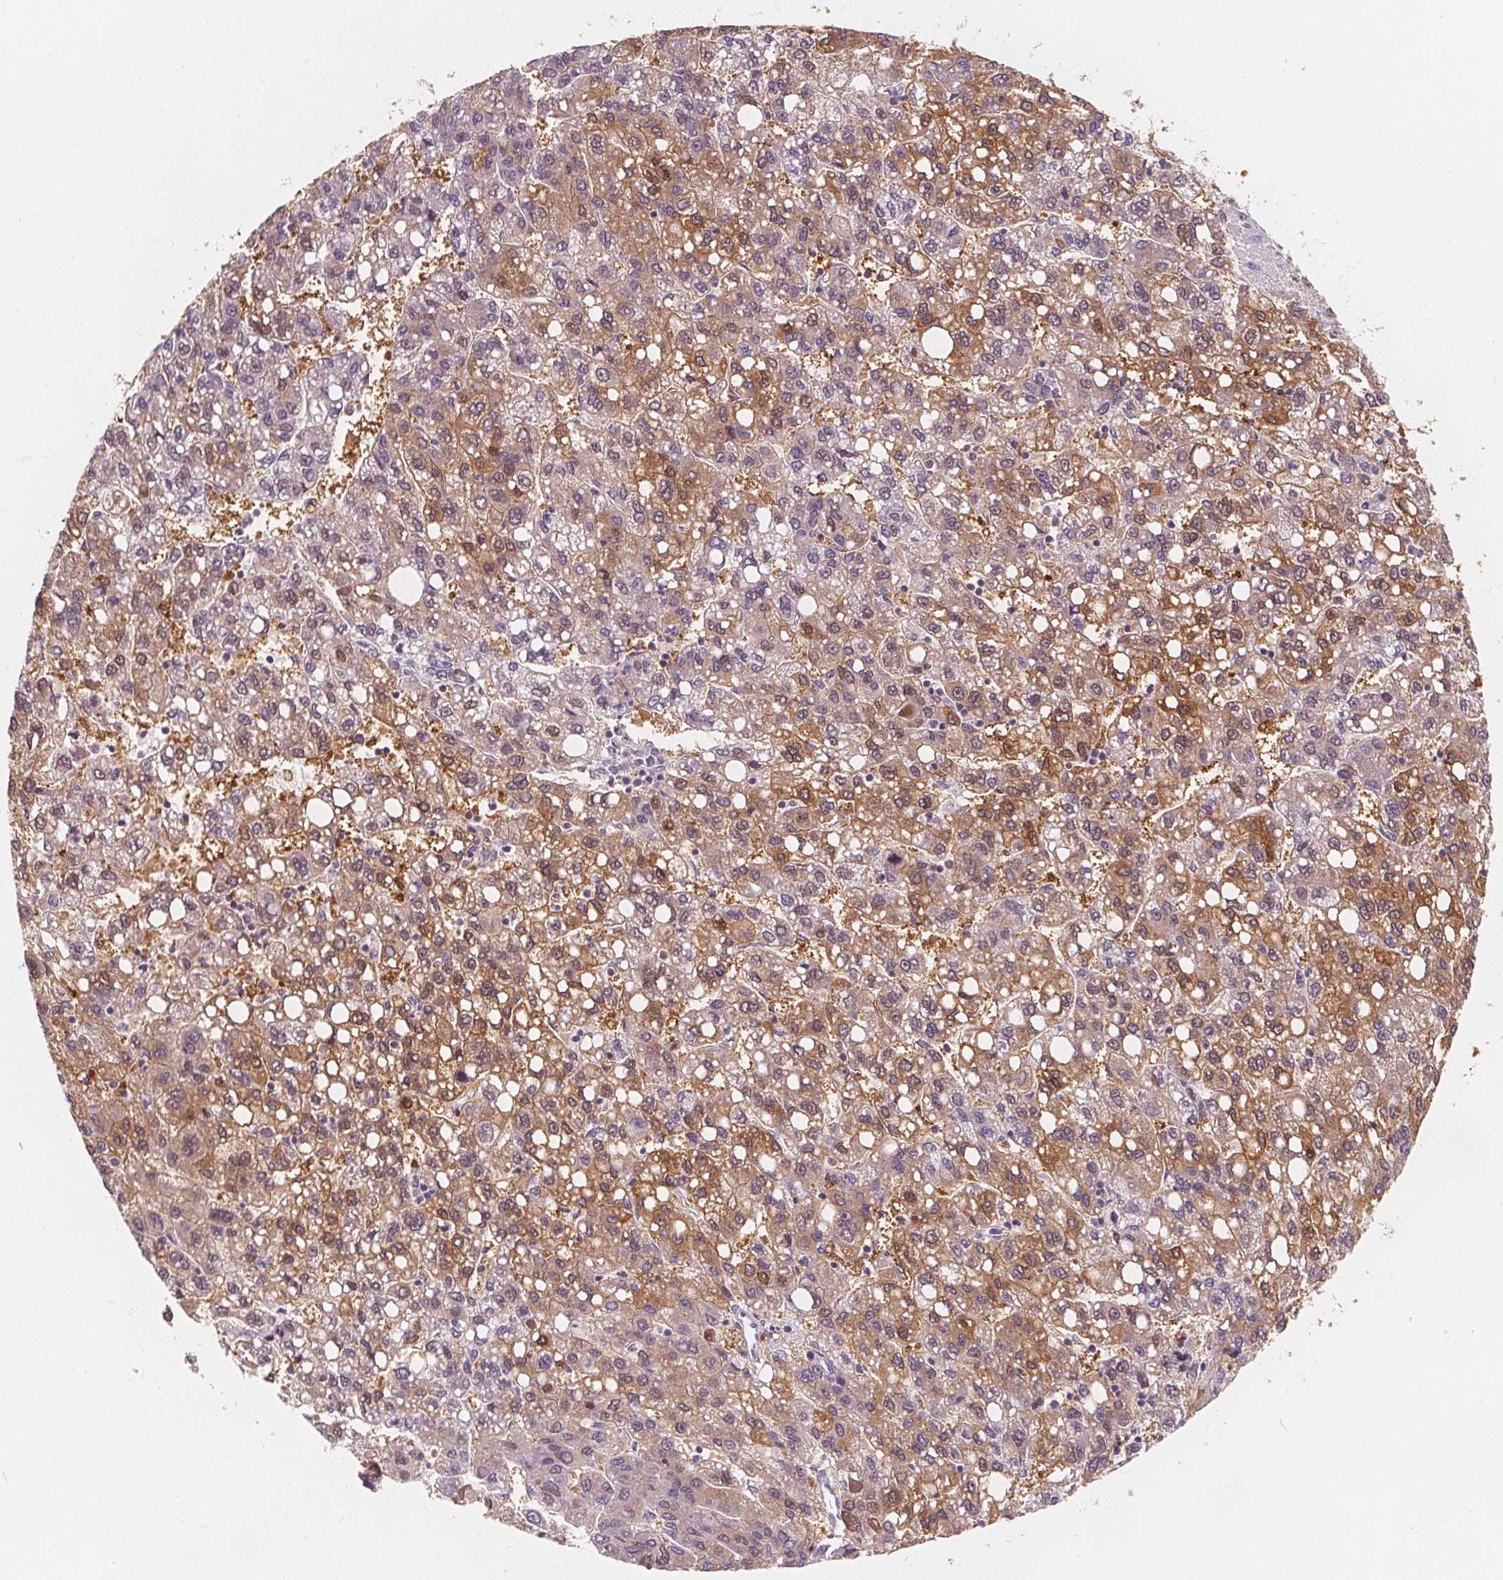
{"staining": {"intensity": "moderate", "quantity": ">75%", "location": "cytoplasmic/membranous"}, "tissue": "liver cancer", "cell_type": "Tumor cells", "image_type": "cancer", "snomed": [{"axis": "morphology", "description": "Carcinoma, Hepatocellular, NOS"}, {"axis": "topography", "description": "Liver"}], "caption": "Liver cancer stained with a protein marker demonstrates moderate staining in tumor cells.", "gene": "UGP2", "patient": {"sex": "female", "age": 82}}